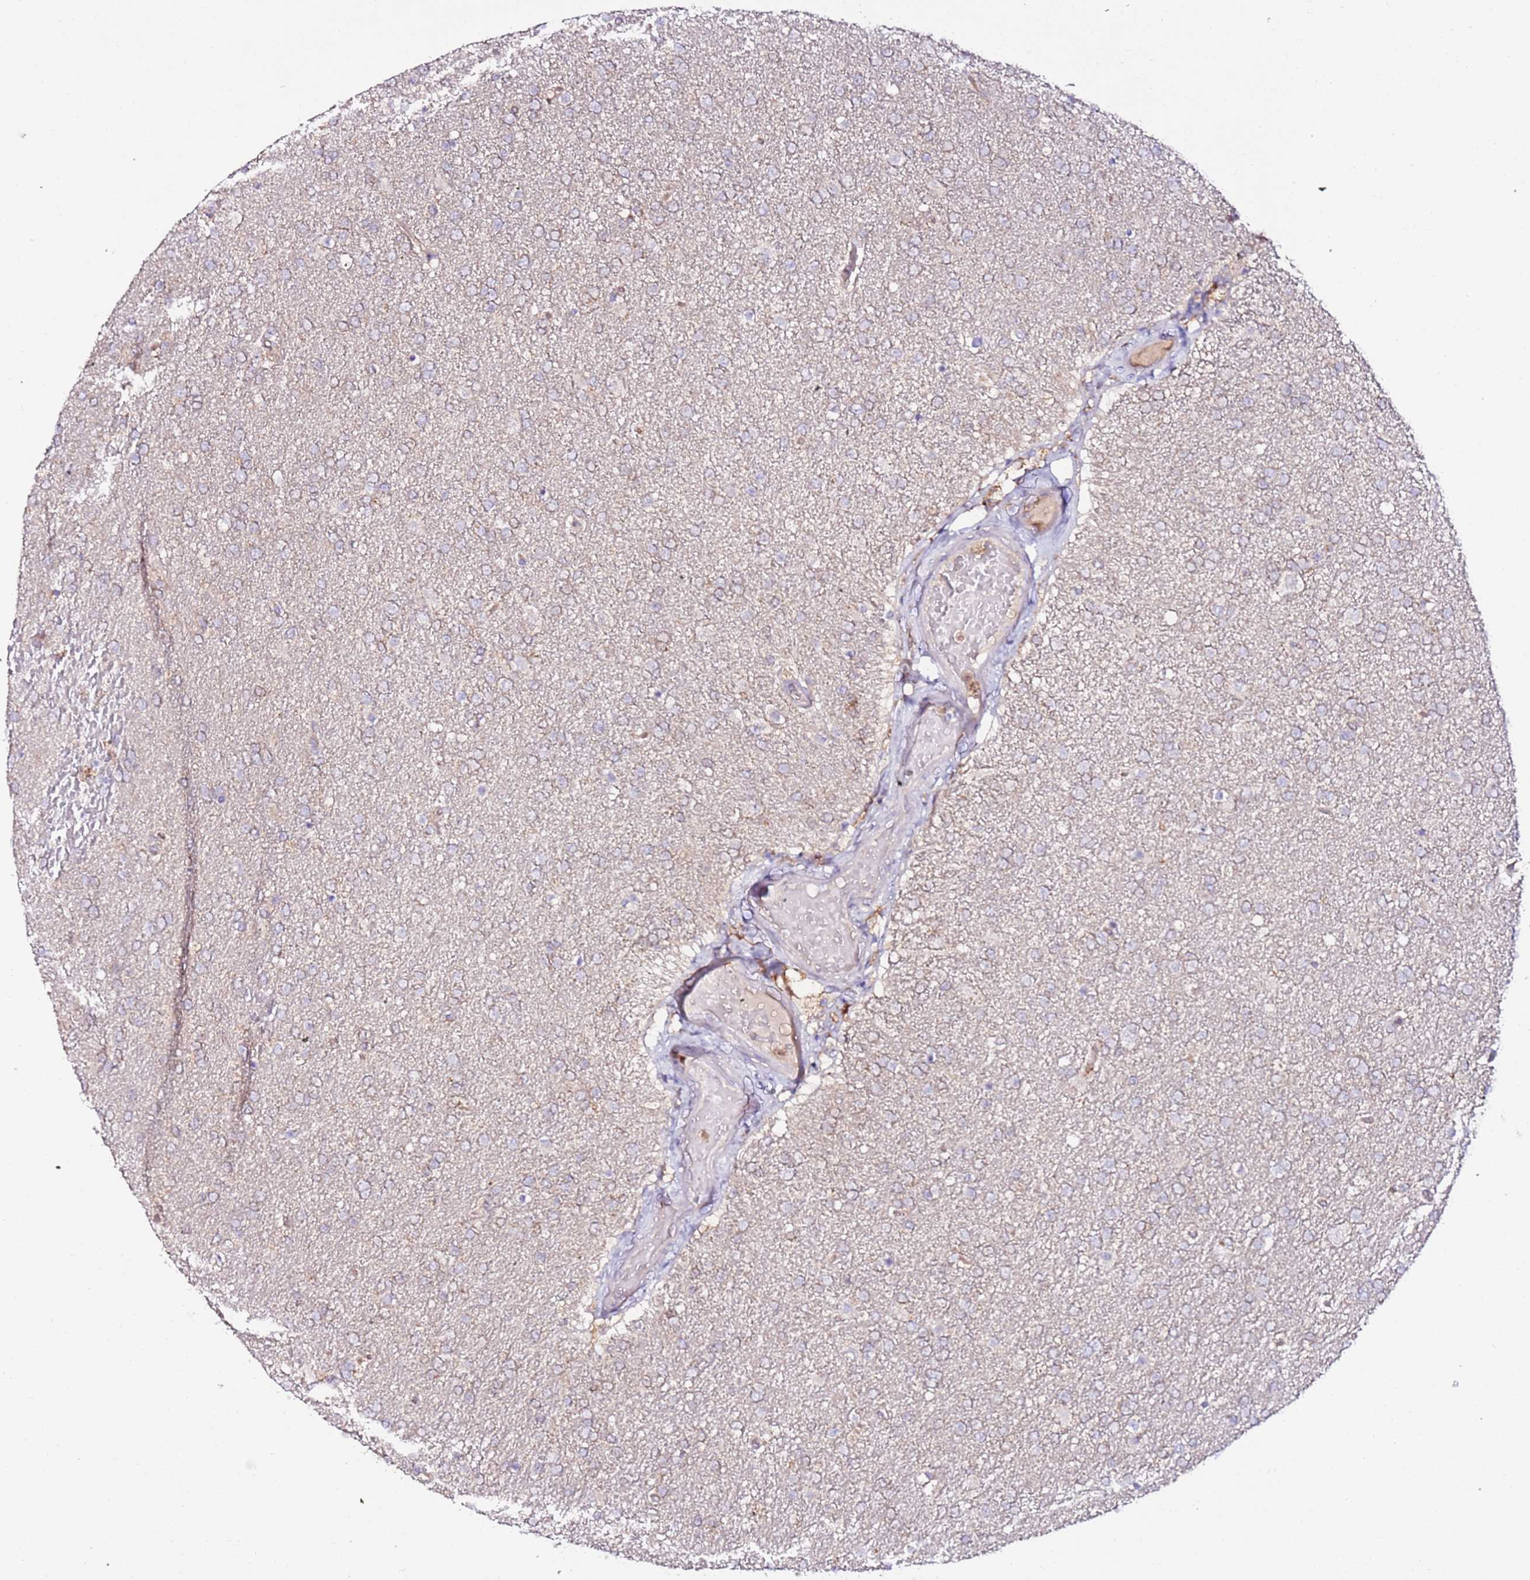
{"staining": {"intensity": "negative", "quantity": "none", "location": "none"}, "tissue": "glioma", "cell_type": "Tumor cells", "image_type": "cancer", "snomed": [{"axis": "morphology", "description": "Glioma, malignant, High grade"}, {"axis": "topography", "description": "Brain"}], "caption": "Immunohistochemistry photomicrograph of human malignant glioma (high-grade) stained for a protein (brown), which shows no expression in tumor cells.", "gene": "FLVCR1", "patient": {"sex": "male", "age": 72}}